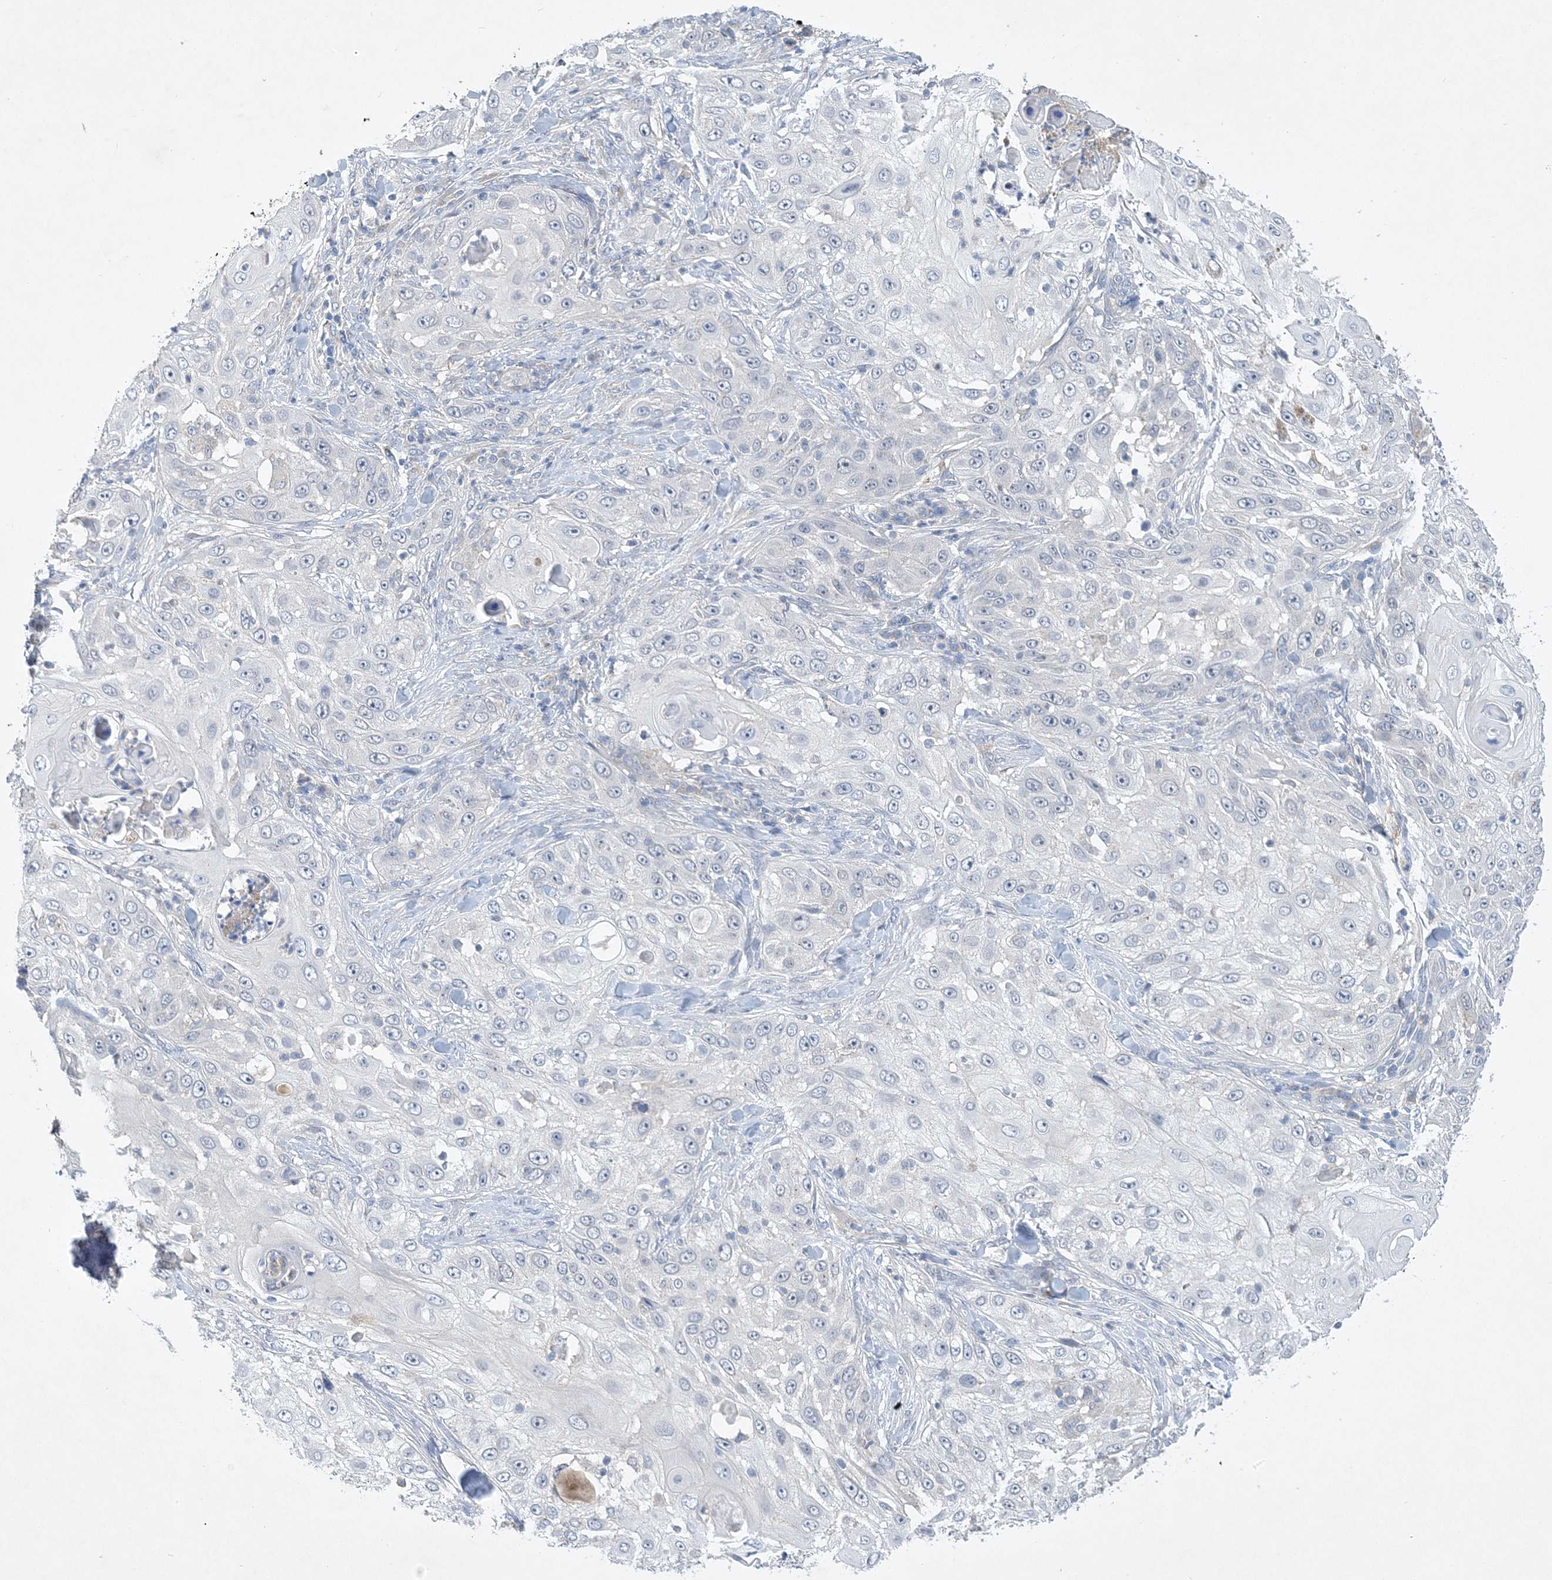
{"staining": {"intensity": "negative", "quantity": "none", "location": "none"}, "tissue": "skin cancer", "cell_type": "Tumor cells", "image_type": "cancer", "snomed": [{"axis": "morphology", "description": "Squamous cell carcinoma, NOS"}, {"axis": "topography", "description": "Skin"}], "caption": "Immunohistochemistry of human skin squamous cell carcinoma shows no positivity in tumor cells. (DAB (3,3'-diaminobenzidine) IHC visualized using brightfield microscopy, high magnification).", "gene": "ANKRD35", "patient": {"sex": "female", "age": 44}}